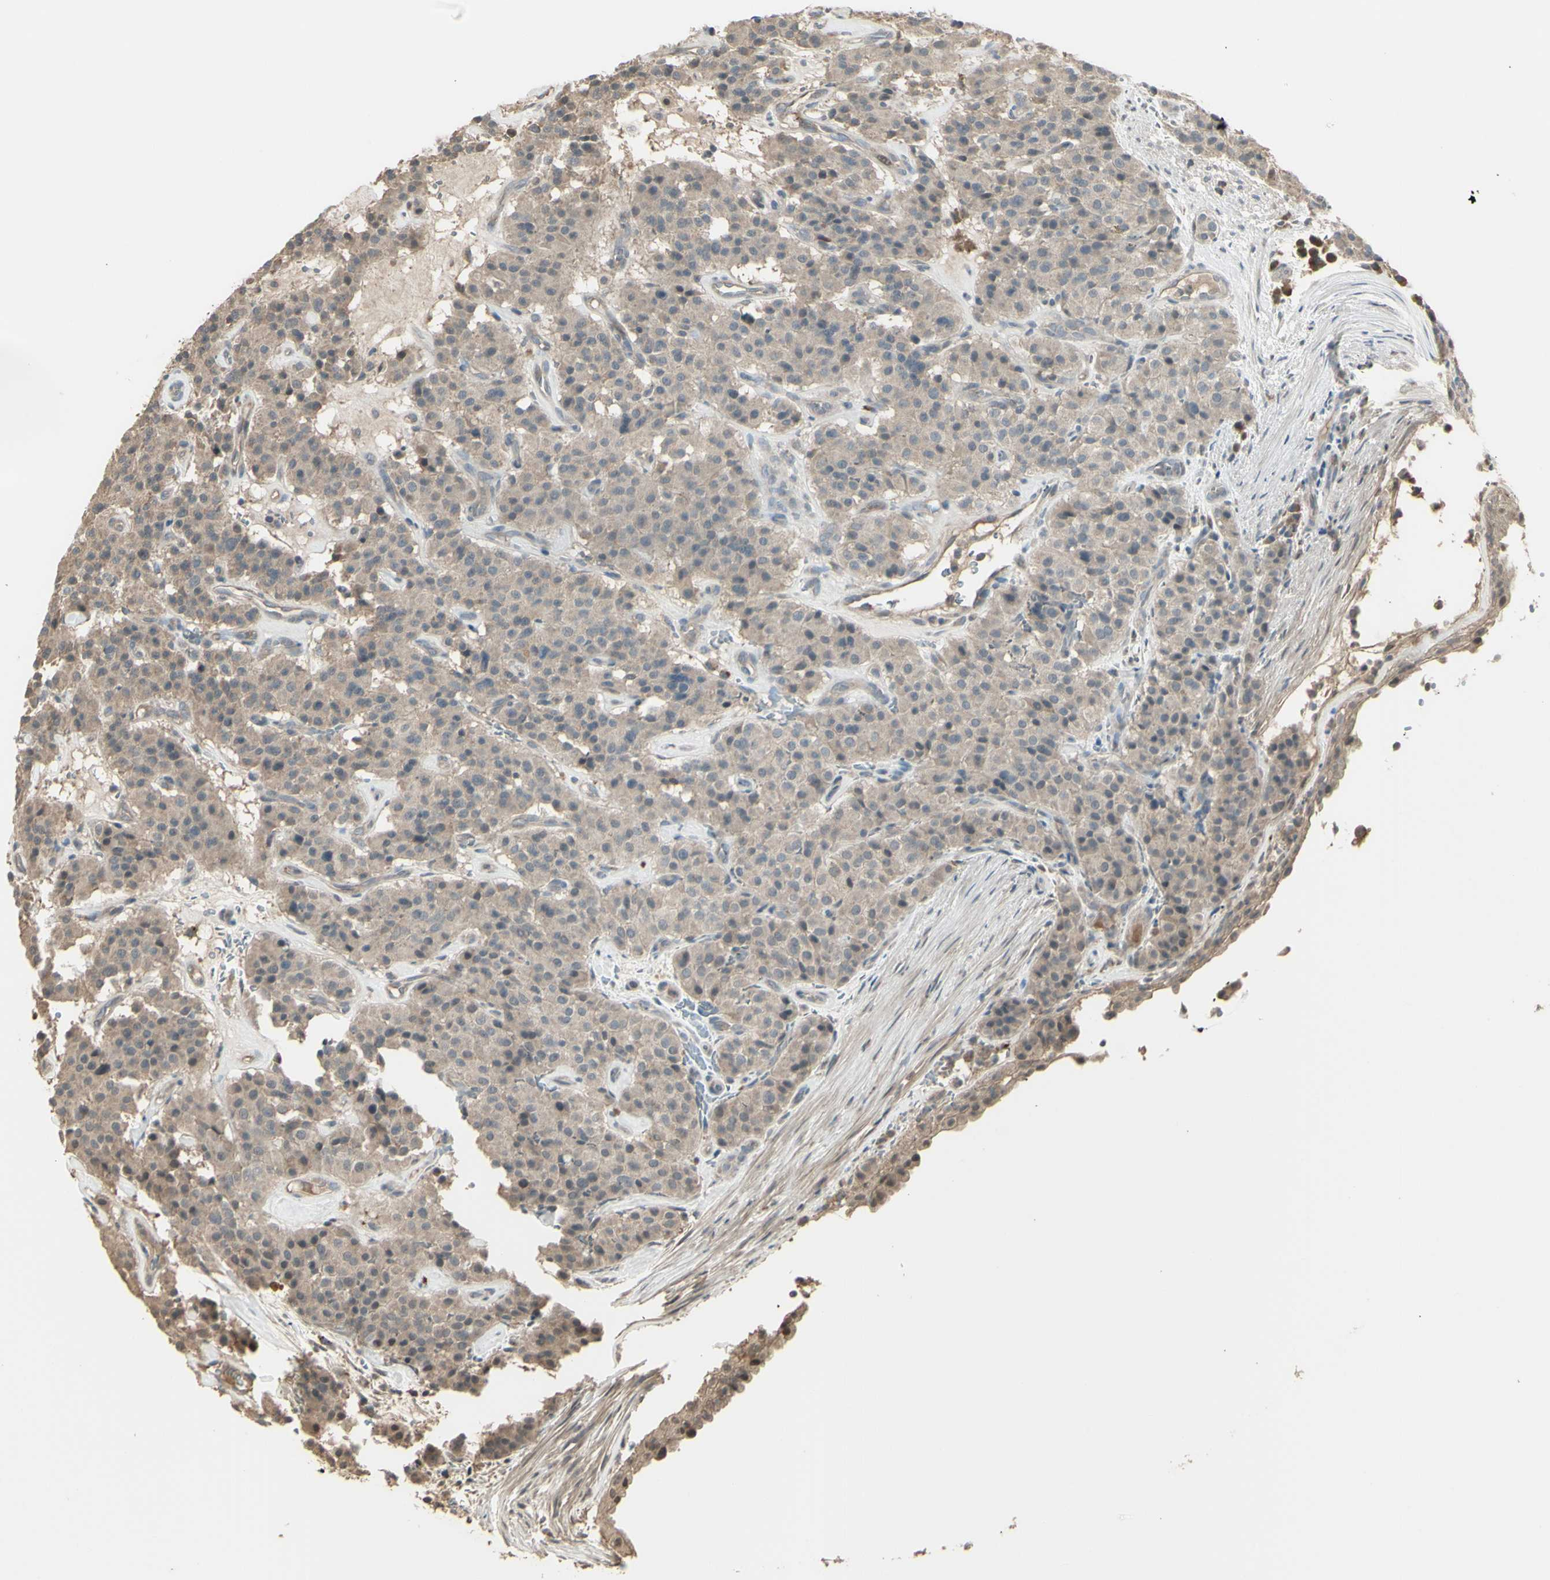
{"staining": {"intensity": "moderate", "quantity": "25%-75%", "location": "cytoplasmic/membranous"}, "tissue": "carcinoid", "cell_type": "Tumor cells", "image_type": "cancer", "snomed": [{"axis": "morphology", "description": "Carcinoid, malignant, NOS"}, {"axis": "topography", "description": "Lung"}], "caption": "A brown stain highlights moderate cytoplasmic/membranous positivity of a protein in human malignant carcinoid tumor cells.", "gene": "GNAS", "patient": {"sex": "male", "age": 30}}